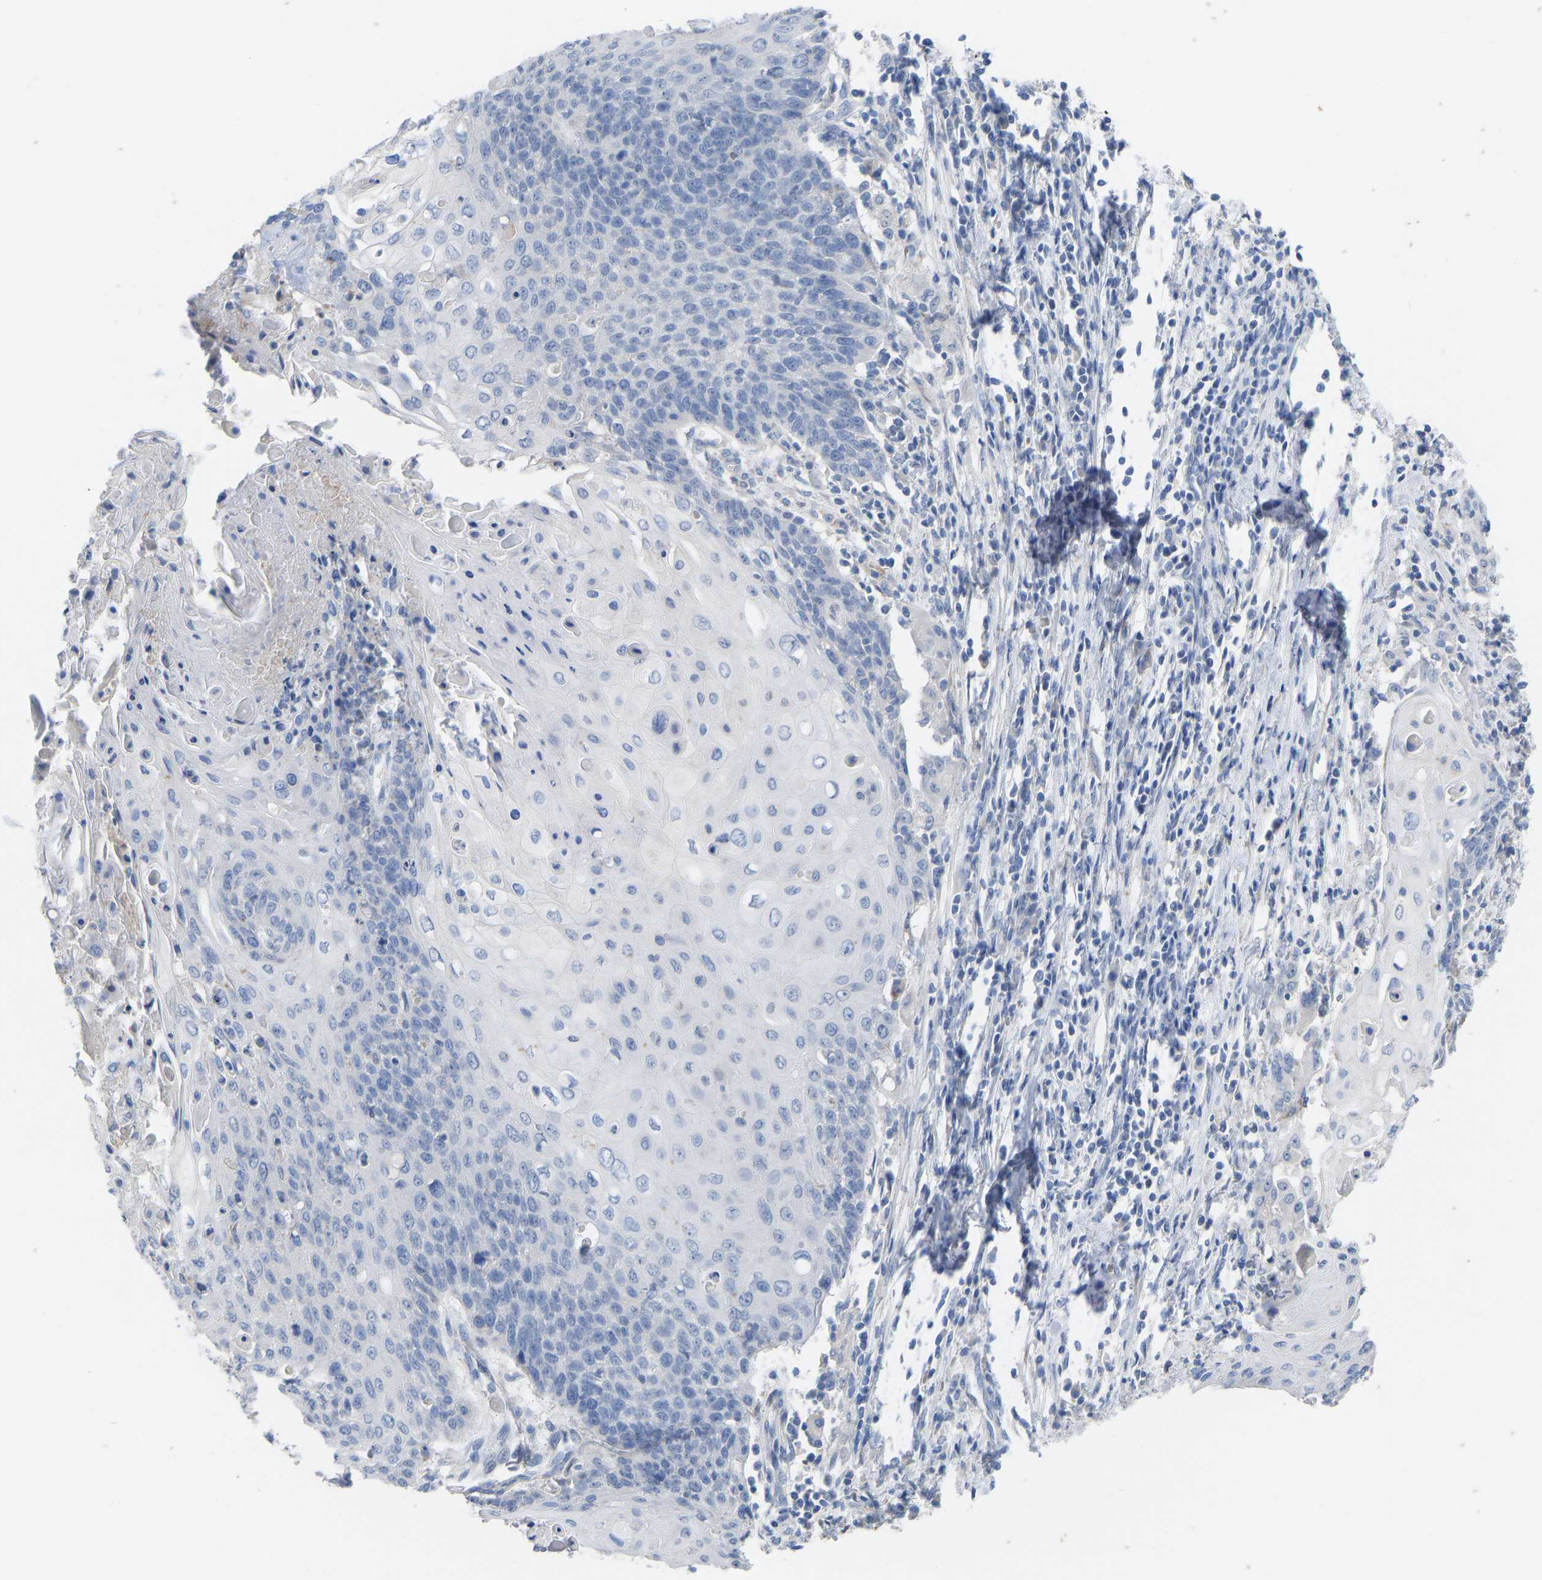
{"staining": {"intensity": "negative", "quantity": "none", "location": "none"}, "tissue": "cervical cancer", "cell_type": "Tumor cells", "image_type": "cancer", "snomed": [{"axis": "morphology", "description": "Squamous cell carcinoma, NOS"}, {"axis": "topography", "description": "Cervix"}], "caption": "This is a photomicrograph of immunohistochemistry staining of squamous cell carcinoma (cervical), which shows no positivity in tumor cells.", "gene": "OLIG2", "patient": {"sex": "female", "age": 39}}